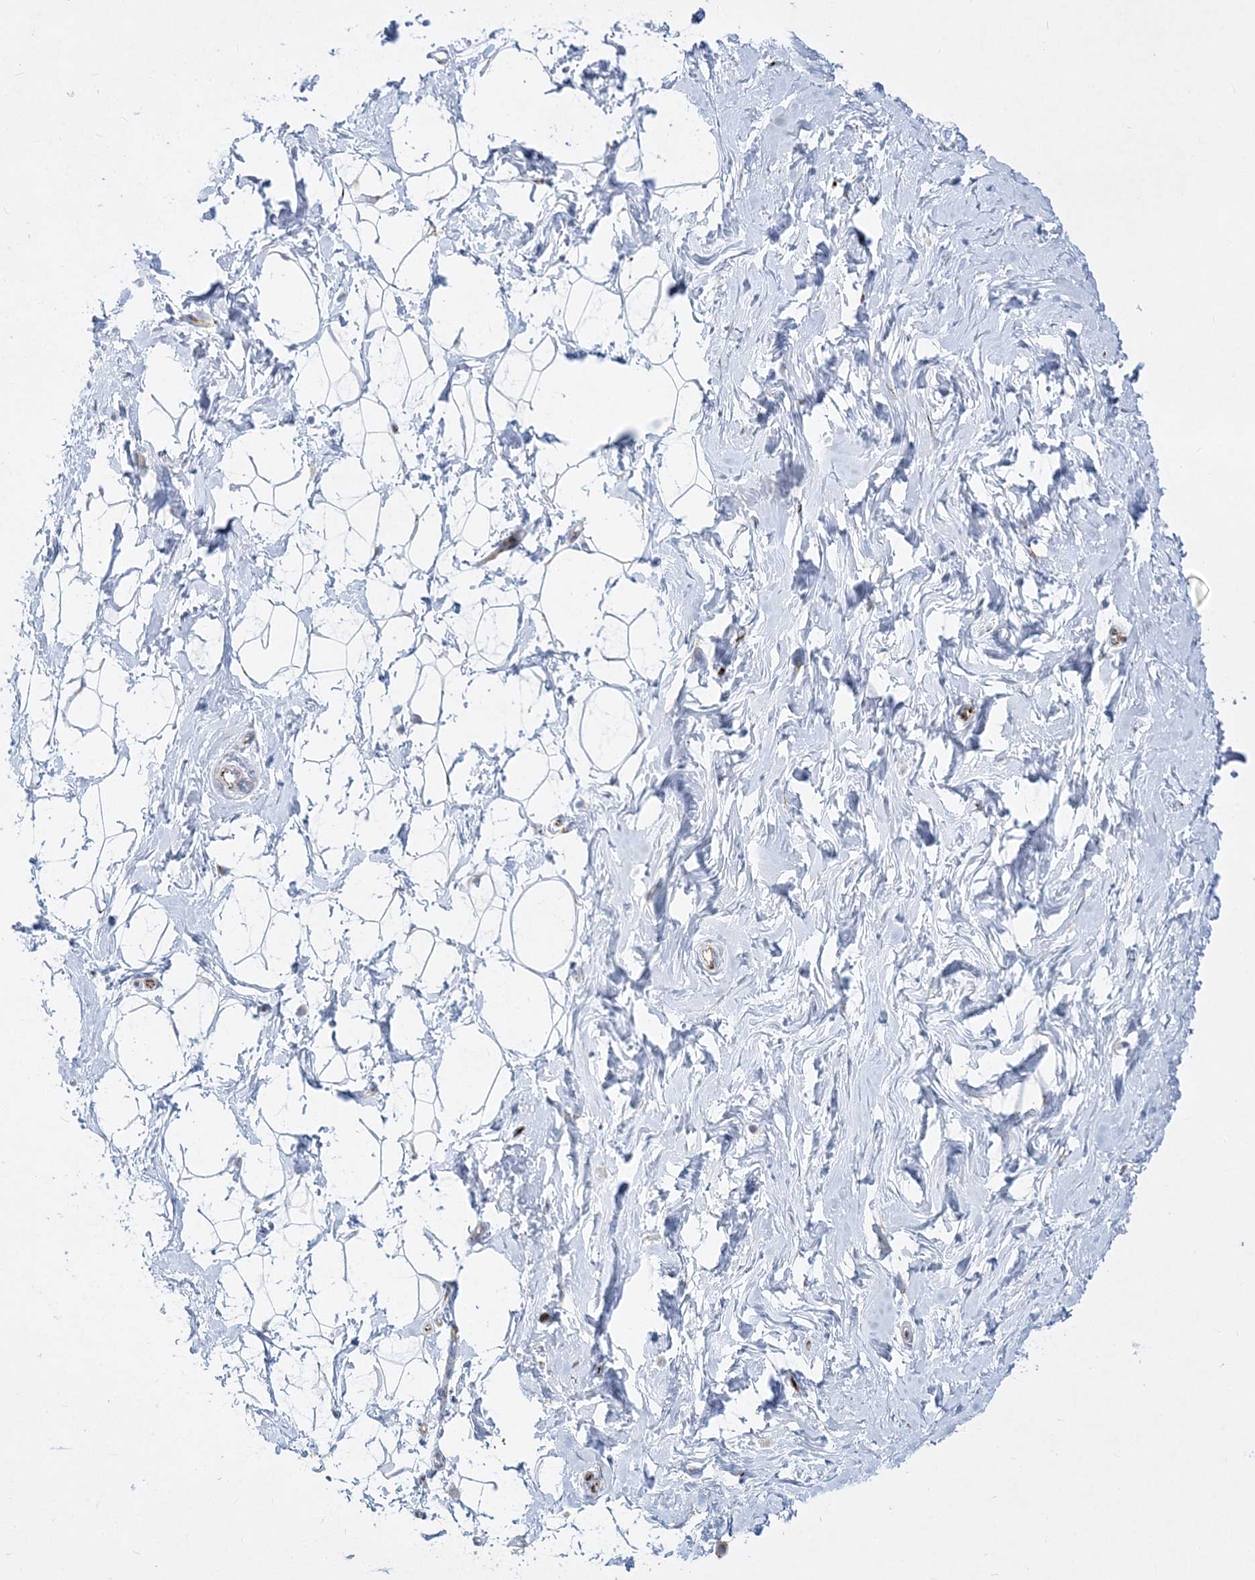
{"staining": {"intensity": "negative", "quantity": "none", "location": "none"}, "tissue": "breast", "cell_type": "Adipocytes", "image_type": "normal", "snomed": [{"axis": "morphology", "description": "Normal tissue, NOS"}, {"axis": "morphology", "description": "Adenoma, NOS"}, {"axis": "topography", "description": "Breast"}], "caption": "IHC histopathology image of normal breast: breast stained with DAB exhibits no significant protein staining in adipocytes.", "gene": "GPAT2", "patient": {"sex": "female", "age": 23}}